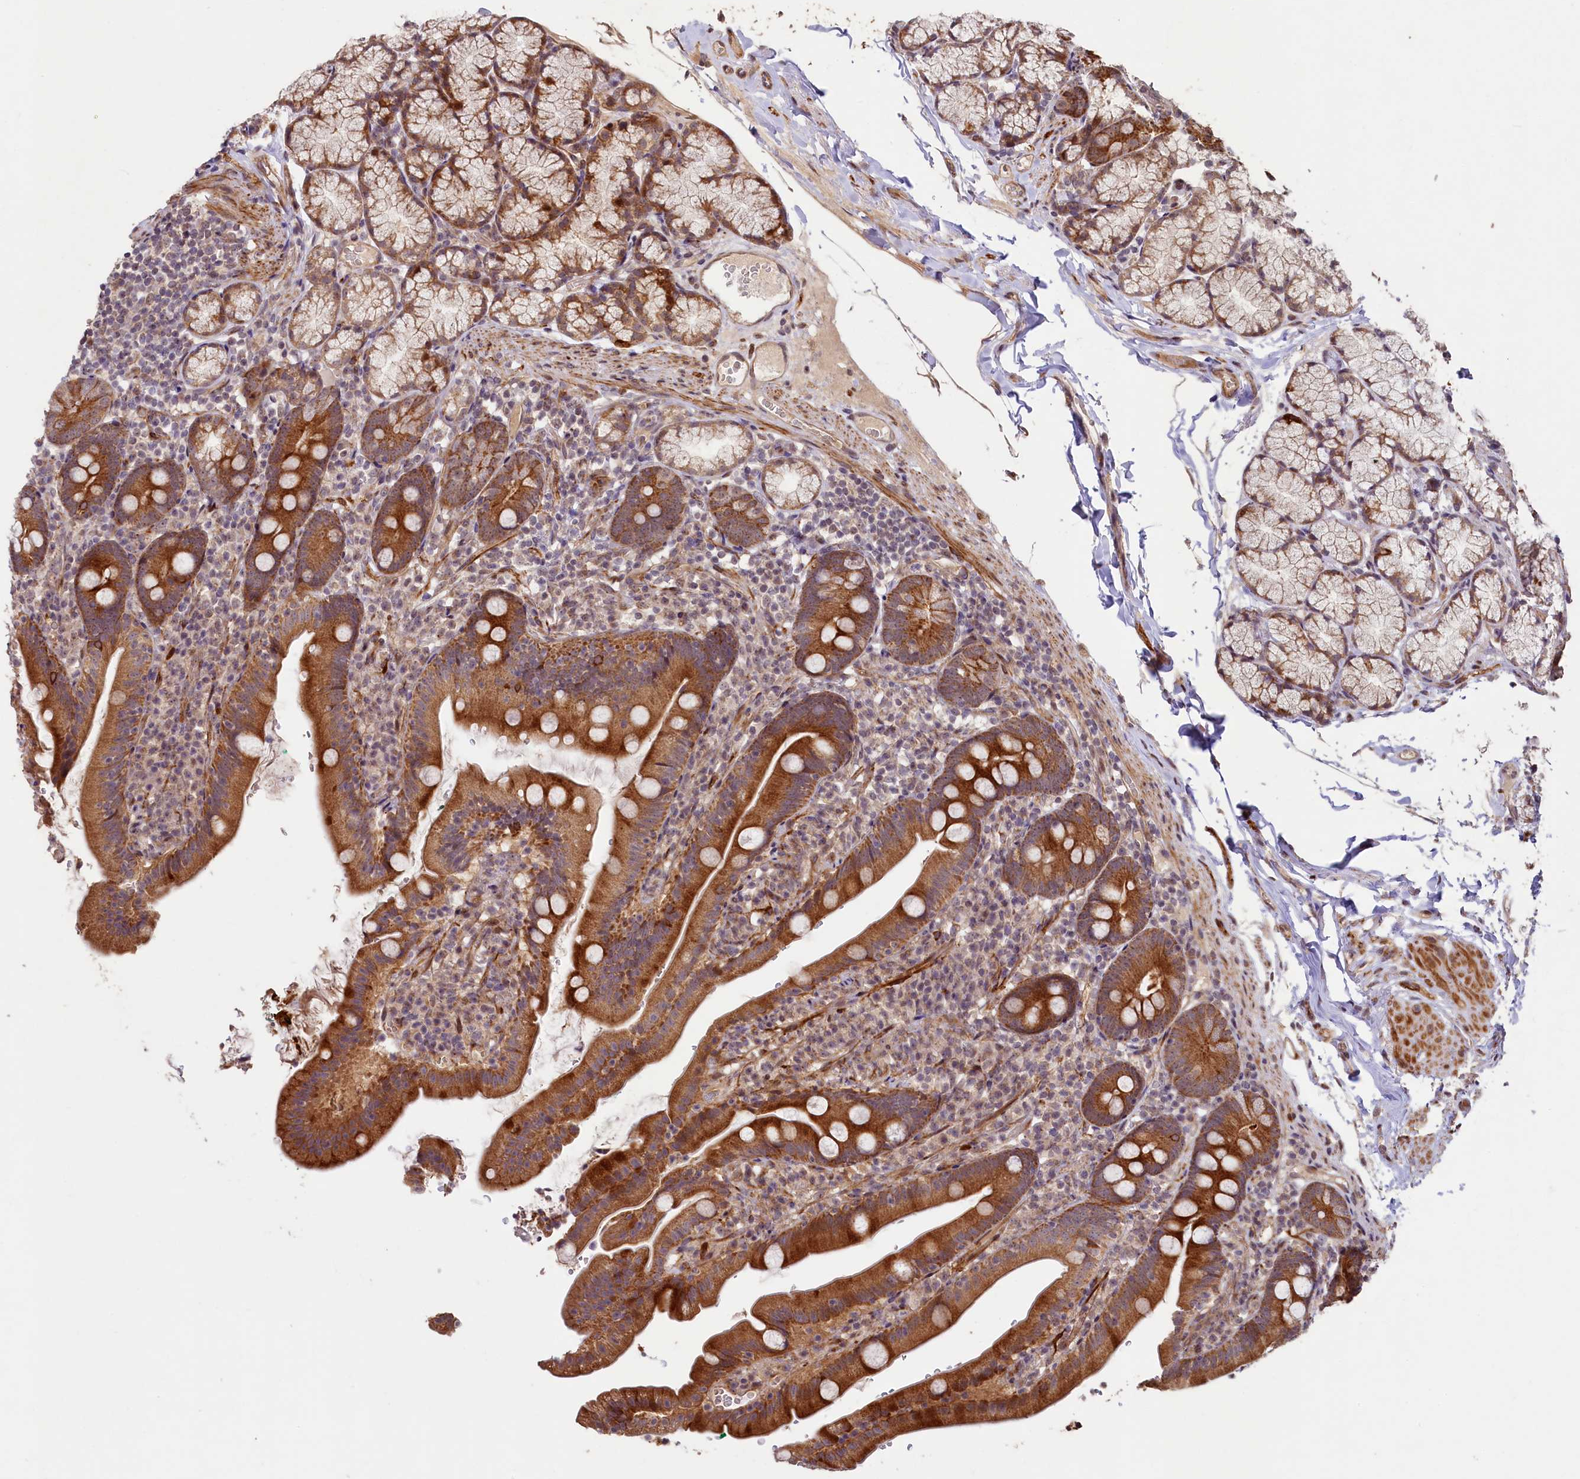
{"staining": {"intensity": "strong", "quantity": ">75%", "location": "cytoplasmic/membranous"}, "tissue": "duodenum", "cell_type": "Glandular cells", "image_type": "normal", "snomed": [{"axis": "morphology", "description": "Normal tissue, NOS"}, {"axis": "topography", "description": "Duodenum"}], "caption": "An image of human duodenum stained for a protein exhibits strong cytoplasmic/membranous brown staining in glandular cells. The protein is stained brown, and the nuclei are stained in blue (DAB (3,3'-diaminobenzidine) IHC with brightfield microscopy, high magnification).", "gene": "SHPRH", "patient": {"sex": "female", "age": 67}}